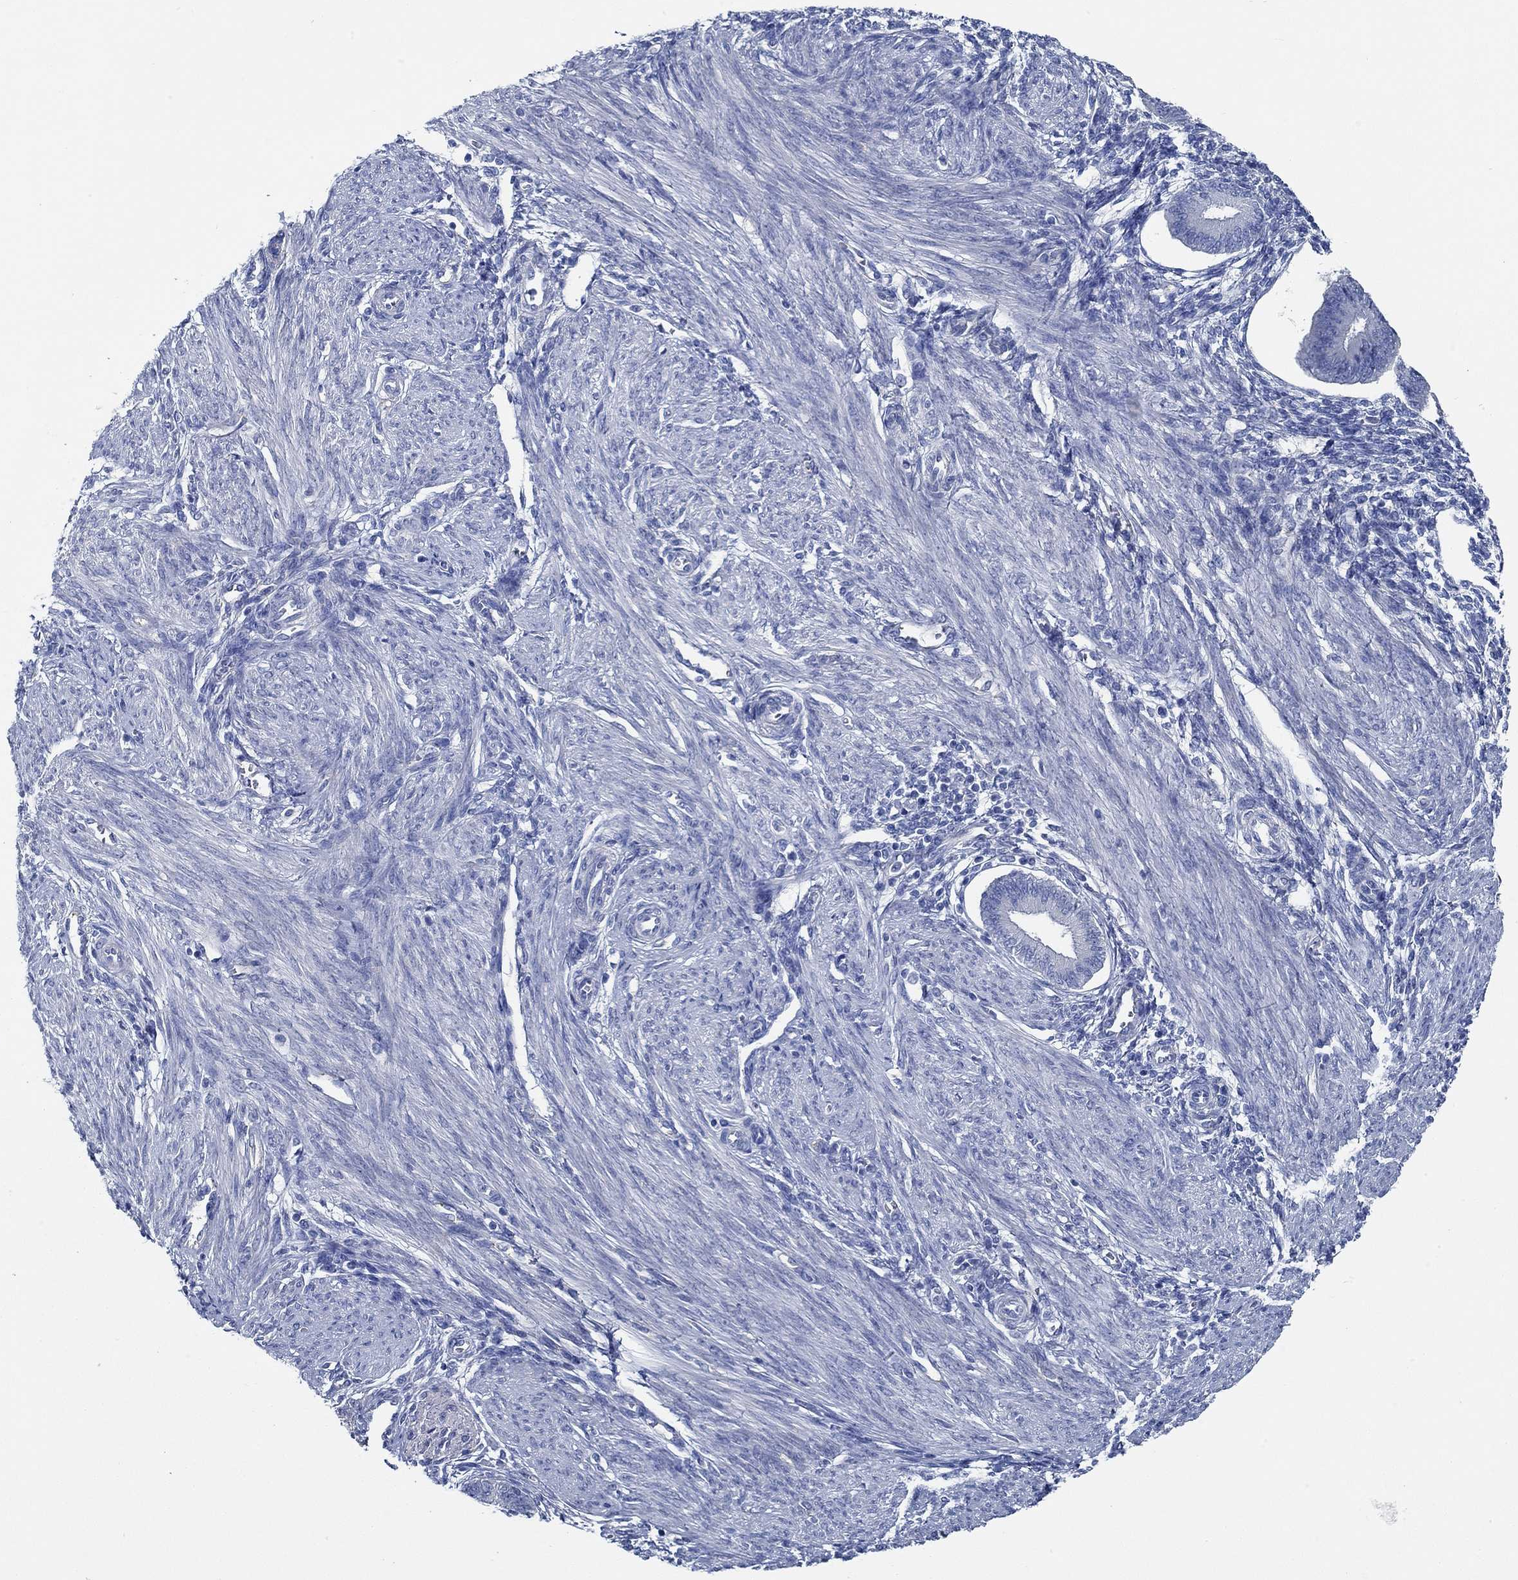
{"staining": {"intensity": "negative", "quantity": "none", "location": "none"}, "tissue": "endometrium", "cell_type": "Cells in endometrial stroma", "image_type": "normal", "snomed": [{"axis": "morphology", "description": "Normal tissue, NOS"}, {"axis": "topography", "description": "Endometrium"}], "caption": "The photomicrograph exhibits no significant positivity in cells in endometrial stroma of endometrium.", "gene": "HECW2", "patient": {"sex": "female", "age": 39}}